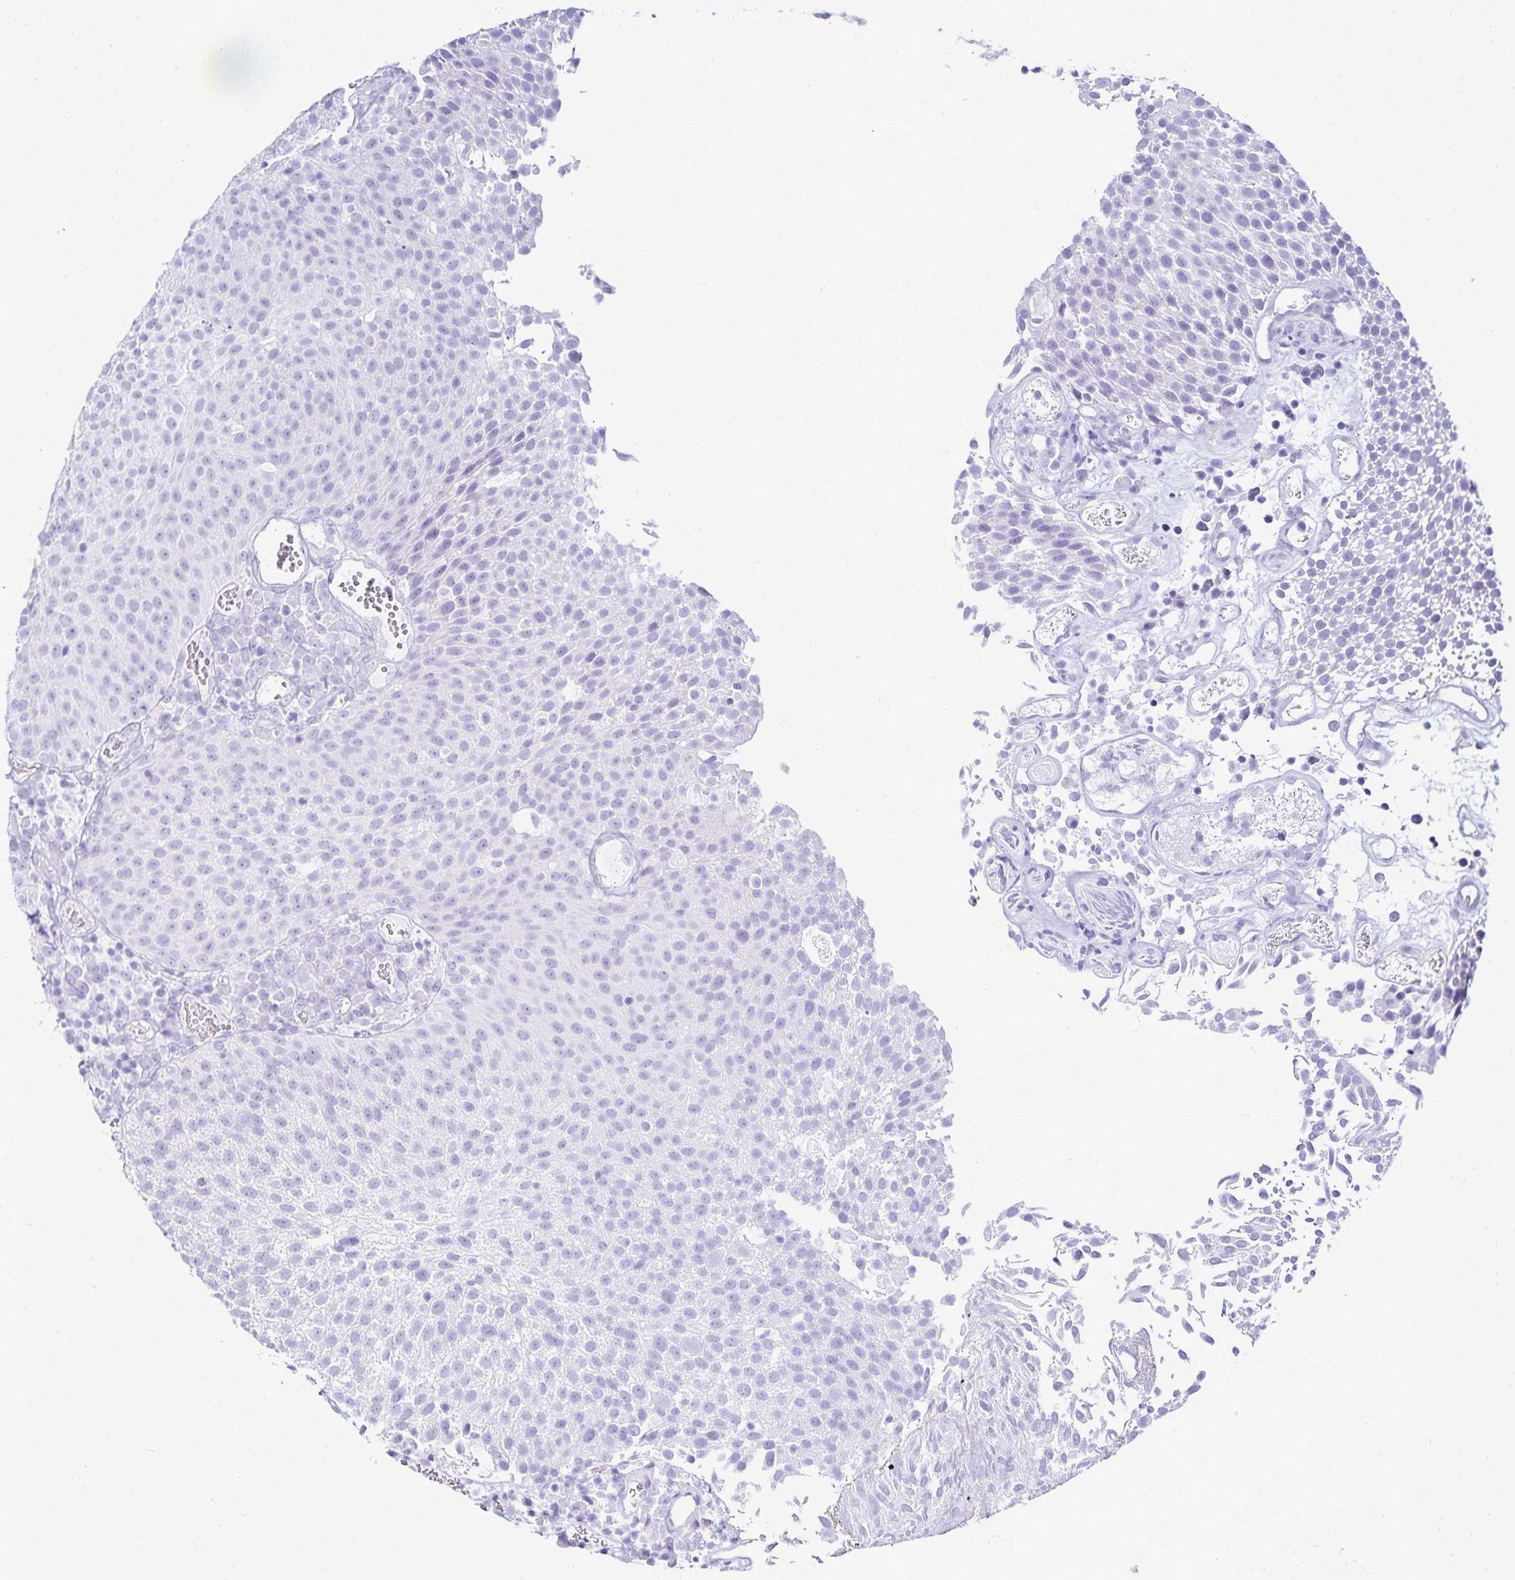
{"staining": {"intensity": "negative", "quantity": "none", "location": "none"}, "tissue": "urothelial cancer", "cell_type": "Tumor cells", "image_type": "cancer", "snomed": [{"axis": "morphology", "description": "Urothelial carcinoma, Low grade"}, {"axis": "topography", "description": "Urinary bladder"}], "caption": "Urothelial cancer was stained to show a protein in brown. There is no significant positivity in tumor cells. The staining was performed using DAB to visualize the protein expression in brown, while the nuclei were stained in blue with hematoxylin (Magnification: 20x).", "gene": "GP2", "patient": {"sex": "female", "age": 79}}